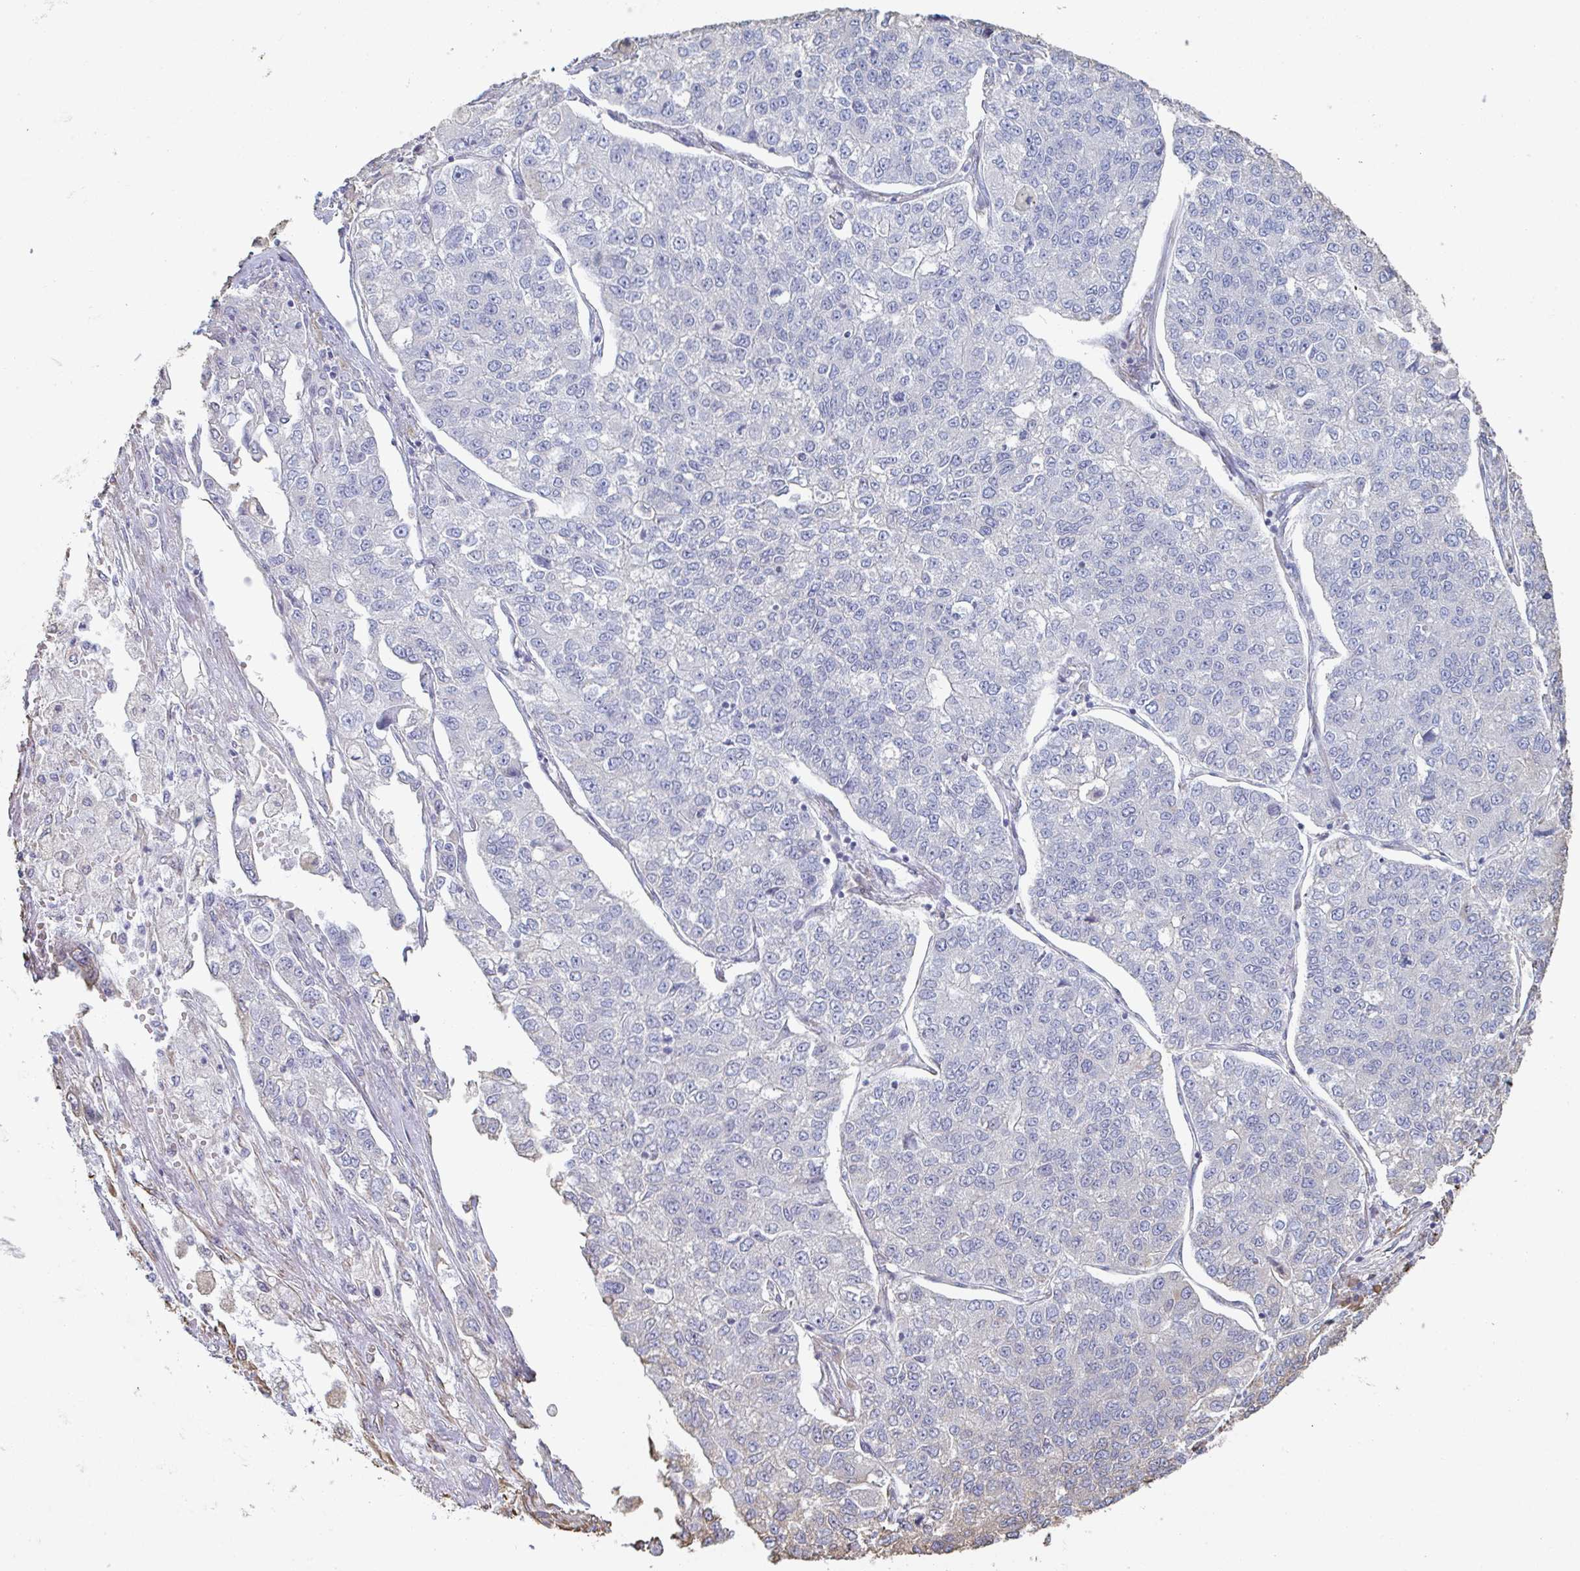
{"staining": {"intensity": "negative", "quantity": "none", "location": "none"}, "tissue": "lung cancer", "cell_type": "Tumor cells", "image_type": "cancer", "snomed": [{"axis": "morphology", "description": "Adenocarcinoma, NOS"}, {"axis": "topography", "description": "Lung"}], "caption": "The histopathology image exhibits no staining of tumor cells in adenocarcinoma (lung).", "gene": "RAB5IF", "patient": {"sex": "male", "age": 49}}